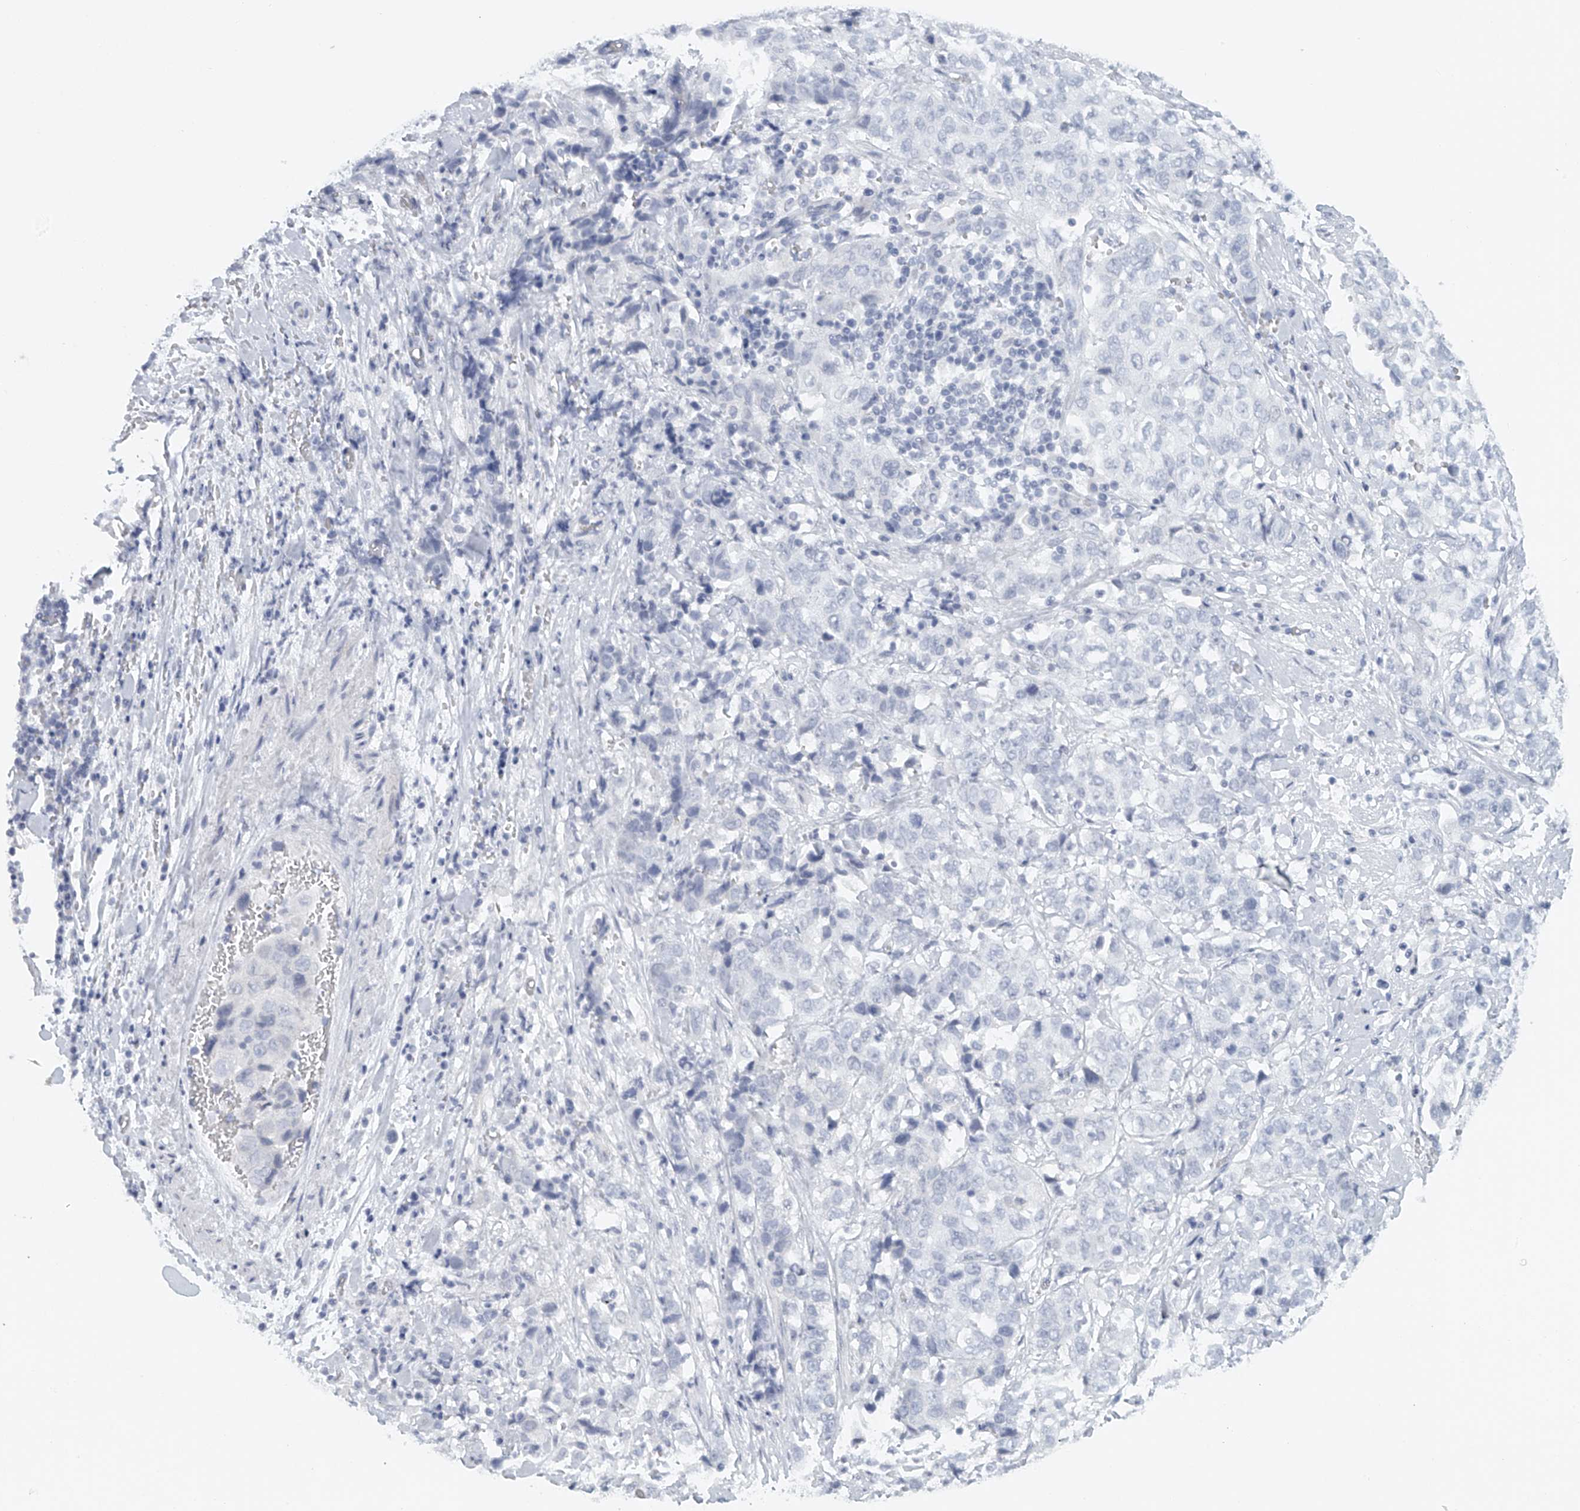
{"staining": {"intensity": "negative", "quantity": "none", "location": "none"}, "tissue": "stomach cancer", "cell_type": "Tumor cells", "image_type": "cancer", "snomed": [{"axis": "morphology", "description": "Adenocarcinoma, NOS"}, {"axis": "topography", "description": "Stomach"}], "caption": "Immunohistochemical staining of human stomach cancer (adenocarcinoma) demonstrates no significant staining in tumor cells.", "gene": "FAT2", "patient": {"sex": "male", "age": 48}}